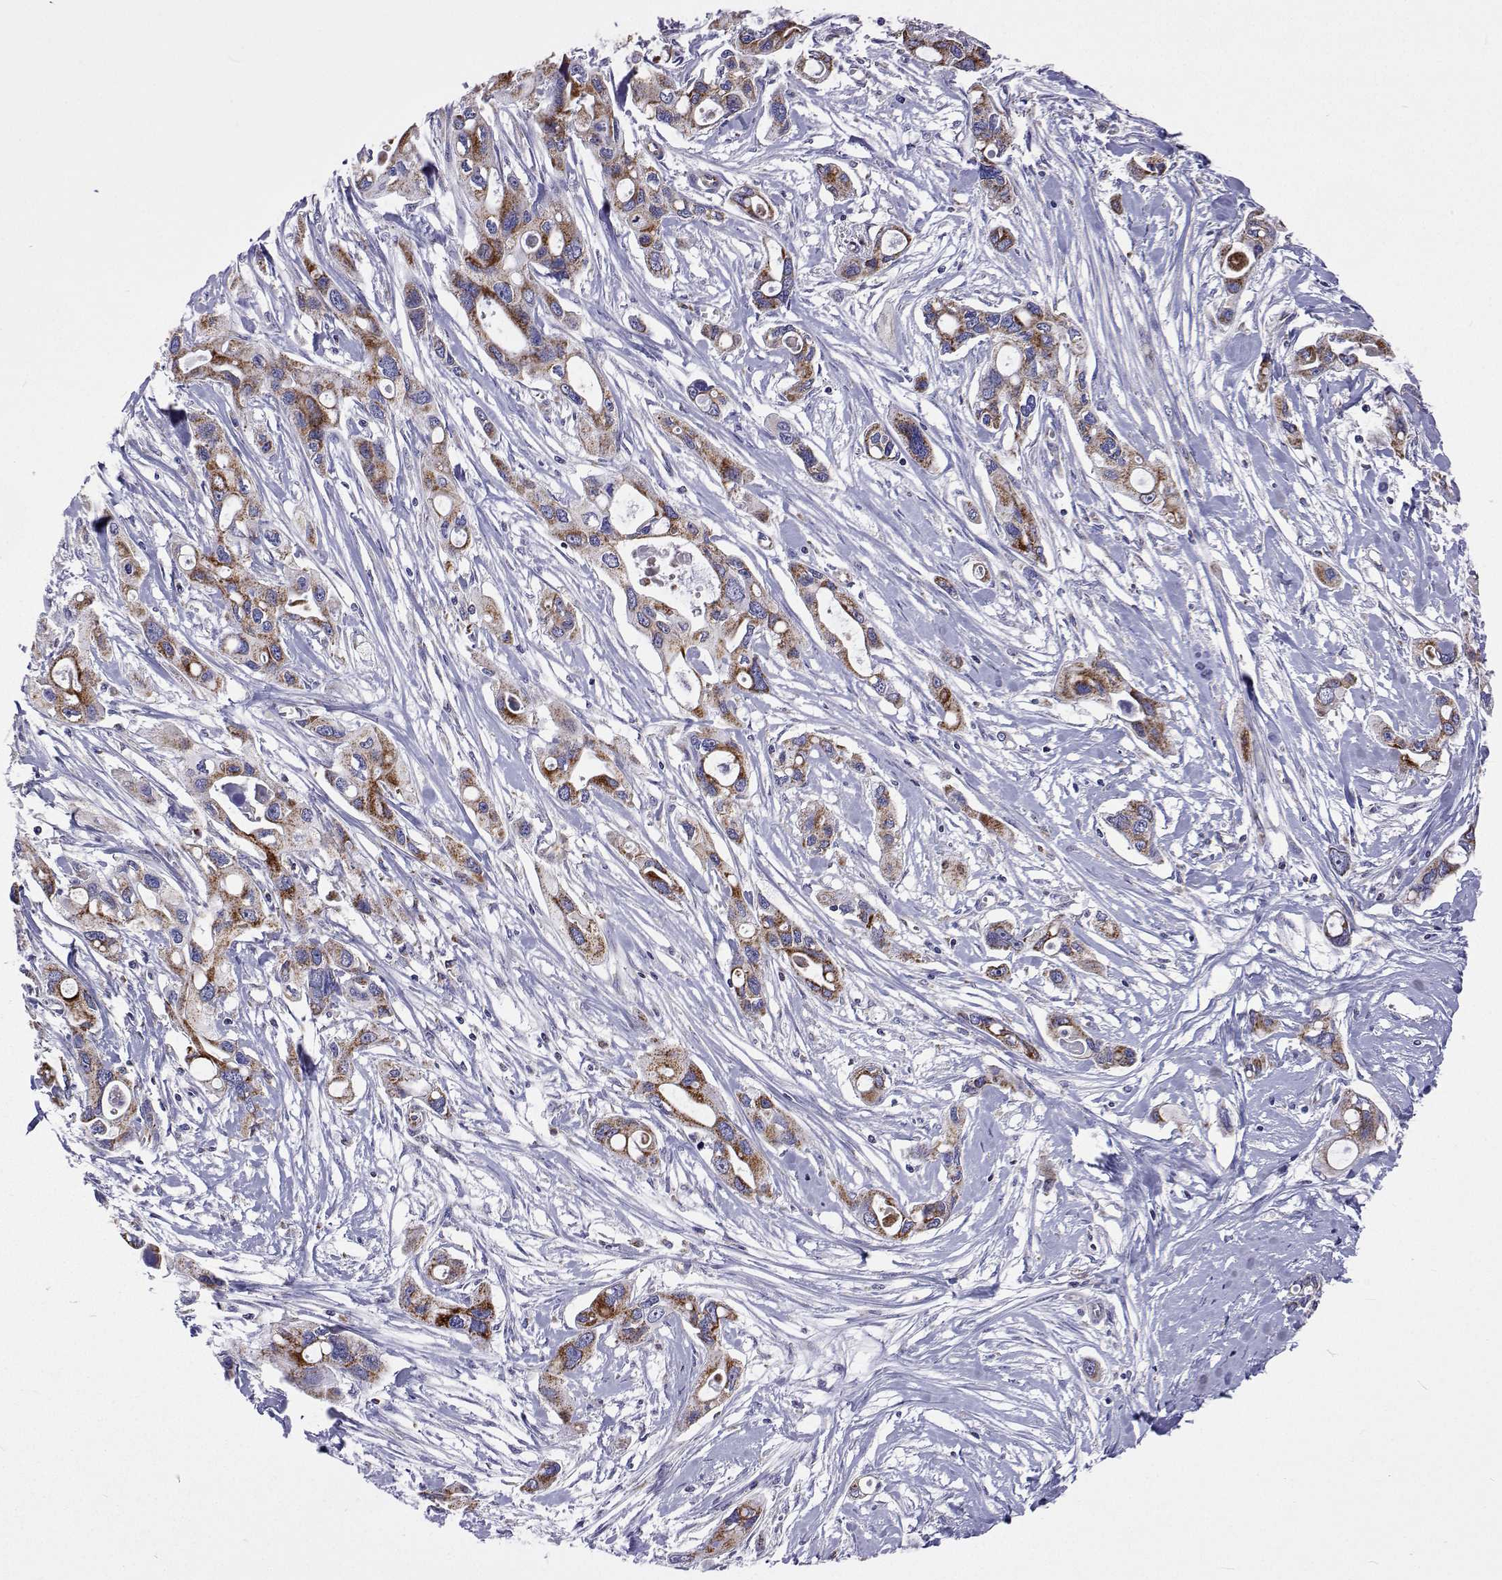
{"staining": {"intensity": "moderate", "quantity": ">75%", "location": "cytoplasmic/membranous"}, "tissue": "pancreatic cancer", "cell_type": "Tumor cells", "image_type": "cancer", "snomed": [{"axis": "morphology", "description": "Adenocarcinoma, NOS"}, {"axis": "topography", "description": "Pancreas"}], "caption": "Protein staining of pancreatic adenocarcinoma tissue reveals moderate cytoplasmic/membranous staining in about >75% of tumor cells.", "gene": "MCCC2", "patient": {"sex": "male", "age": 60}}